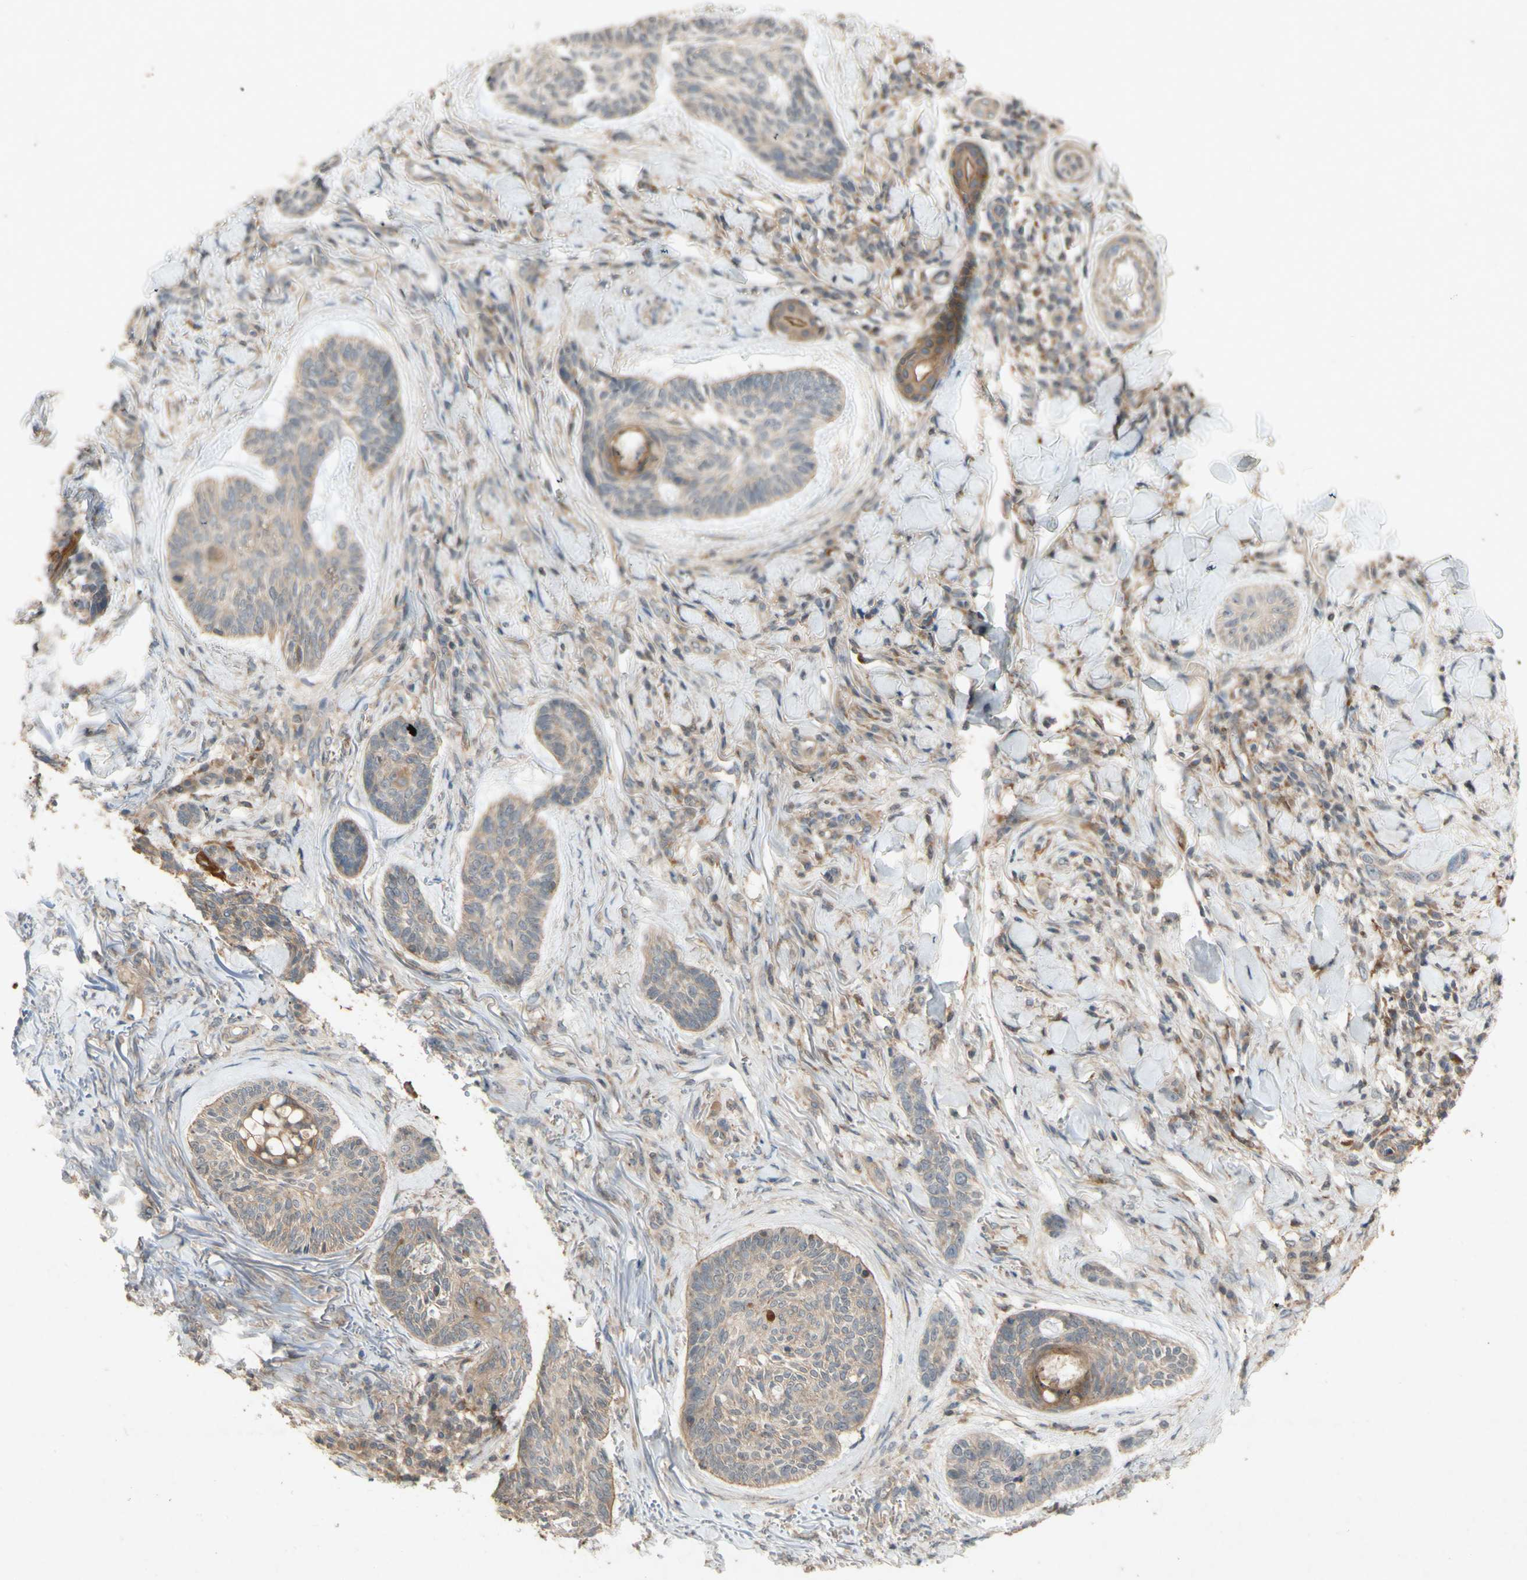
{"staining": {"intensity": "weak", "quantity": ">75%", "location": "cytoplasmic/membranous"}, "tissue": "skin cancer", "cell_type": "Tumor cells", "image_type": "cancer", "snomed": [{"axis": "morphology", "description": "Basal cell carcinoma"}, {"axis": "topography", "description": "Skin"}], "caption": "Basal cell carcinoma (skin) was stained to show a protein in brown. There is low levels of weak cytoplasmic/membranous positivity in about >75% of tumor cells.", "gene": "ATP6V1F", "patient": {"sex": "male", "age": 43}}